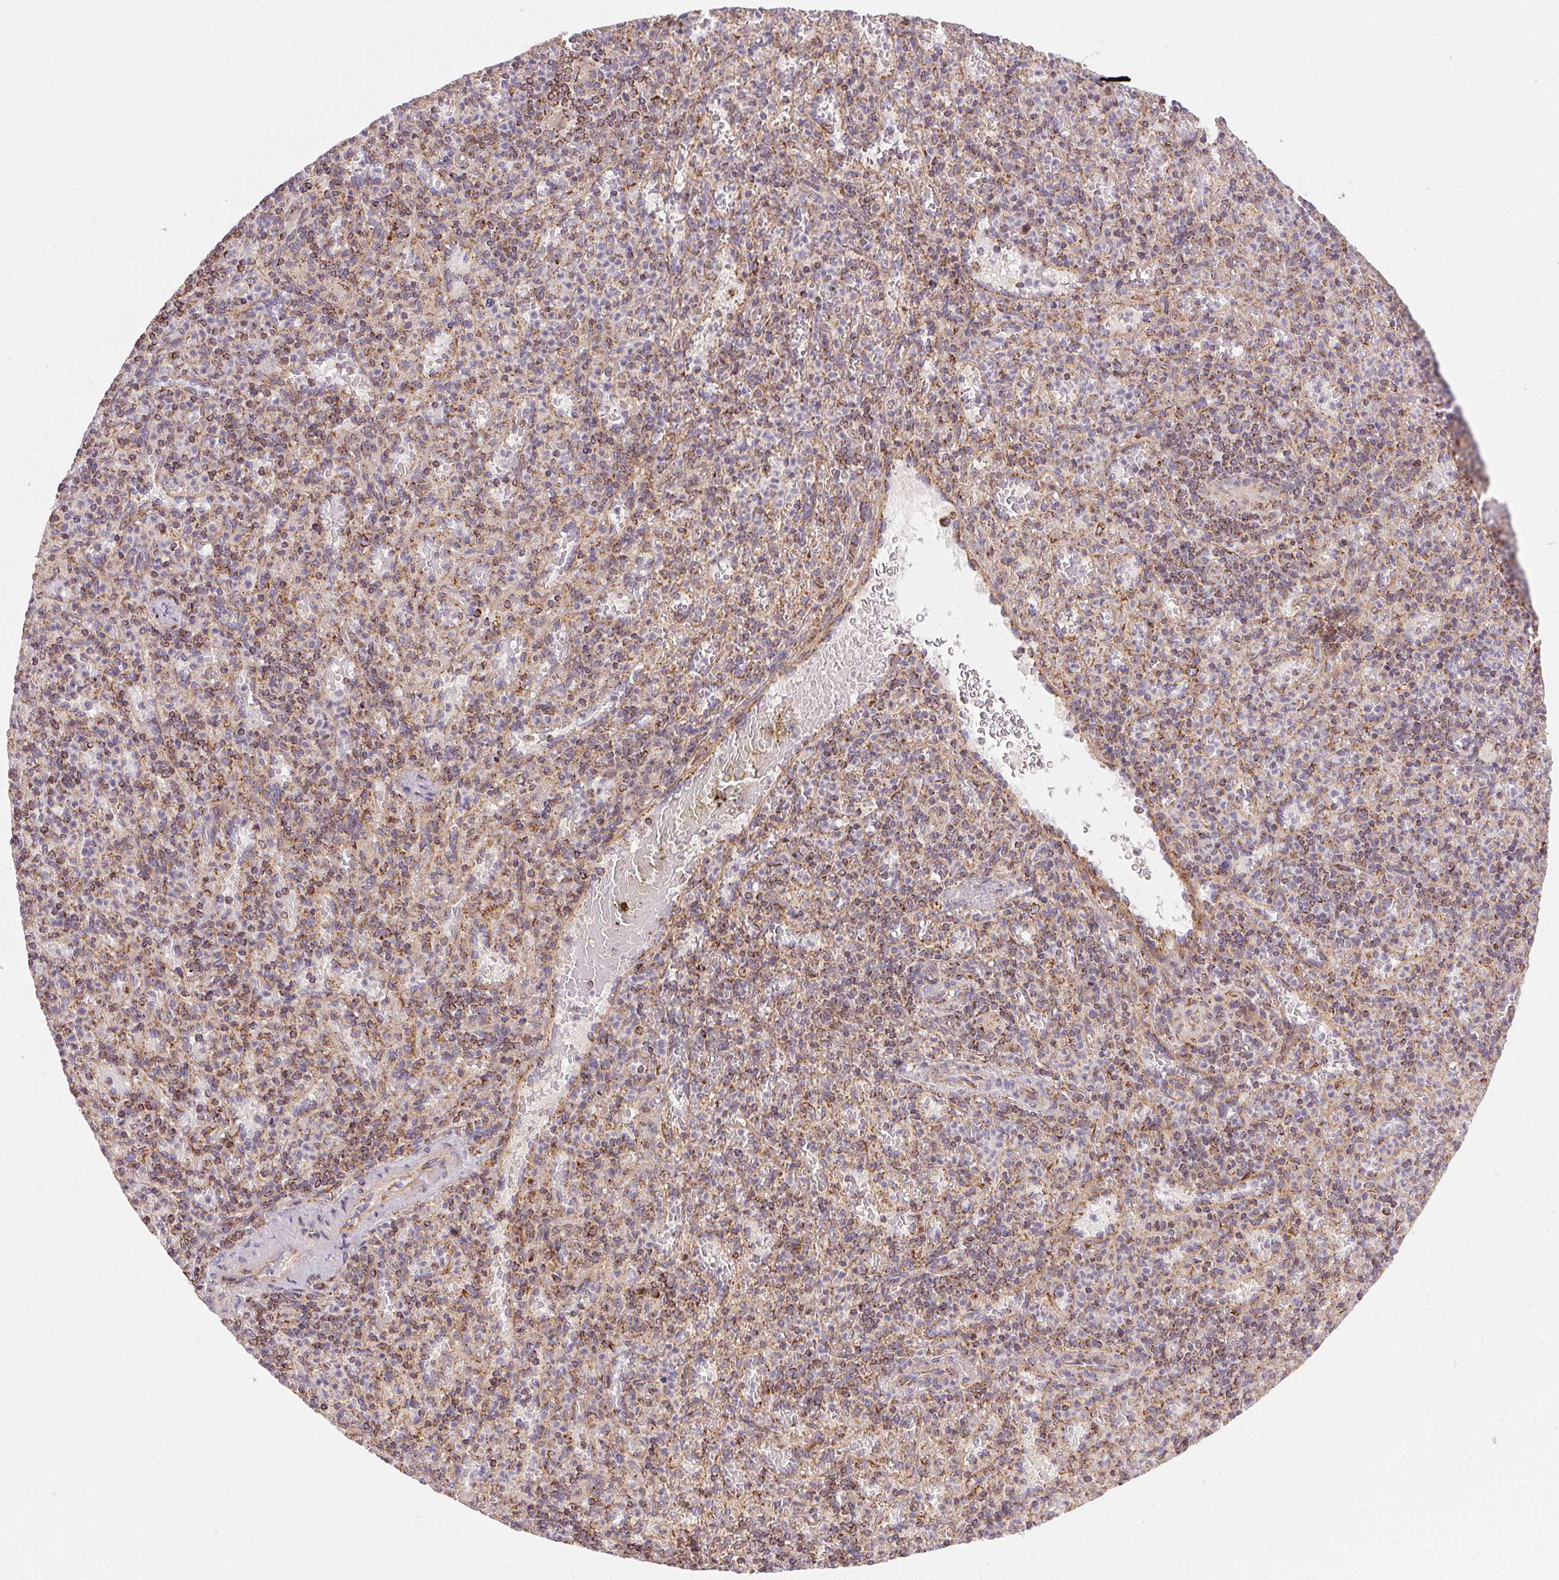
{"staining": {"intensity": "strong", "quantity": "25%-75%", "location": "cytoplasmic/membranous"}, "tissue": "spleen", "cell_type": "Cells in red pulp", "image_type": "normal", "snomed": [{"axis": "morphology", "description": "Normal tissue, NOS"}, {"axis": "topography", "description": "Spleen"}], "caption": "The immunohistochemical stain shows strong cytoplasmic/membranous expression in cells in red pulp of benign spleen.", "gene": "CLPB", "patient": {"sex": "female", "age": 74}}